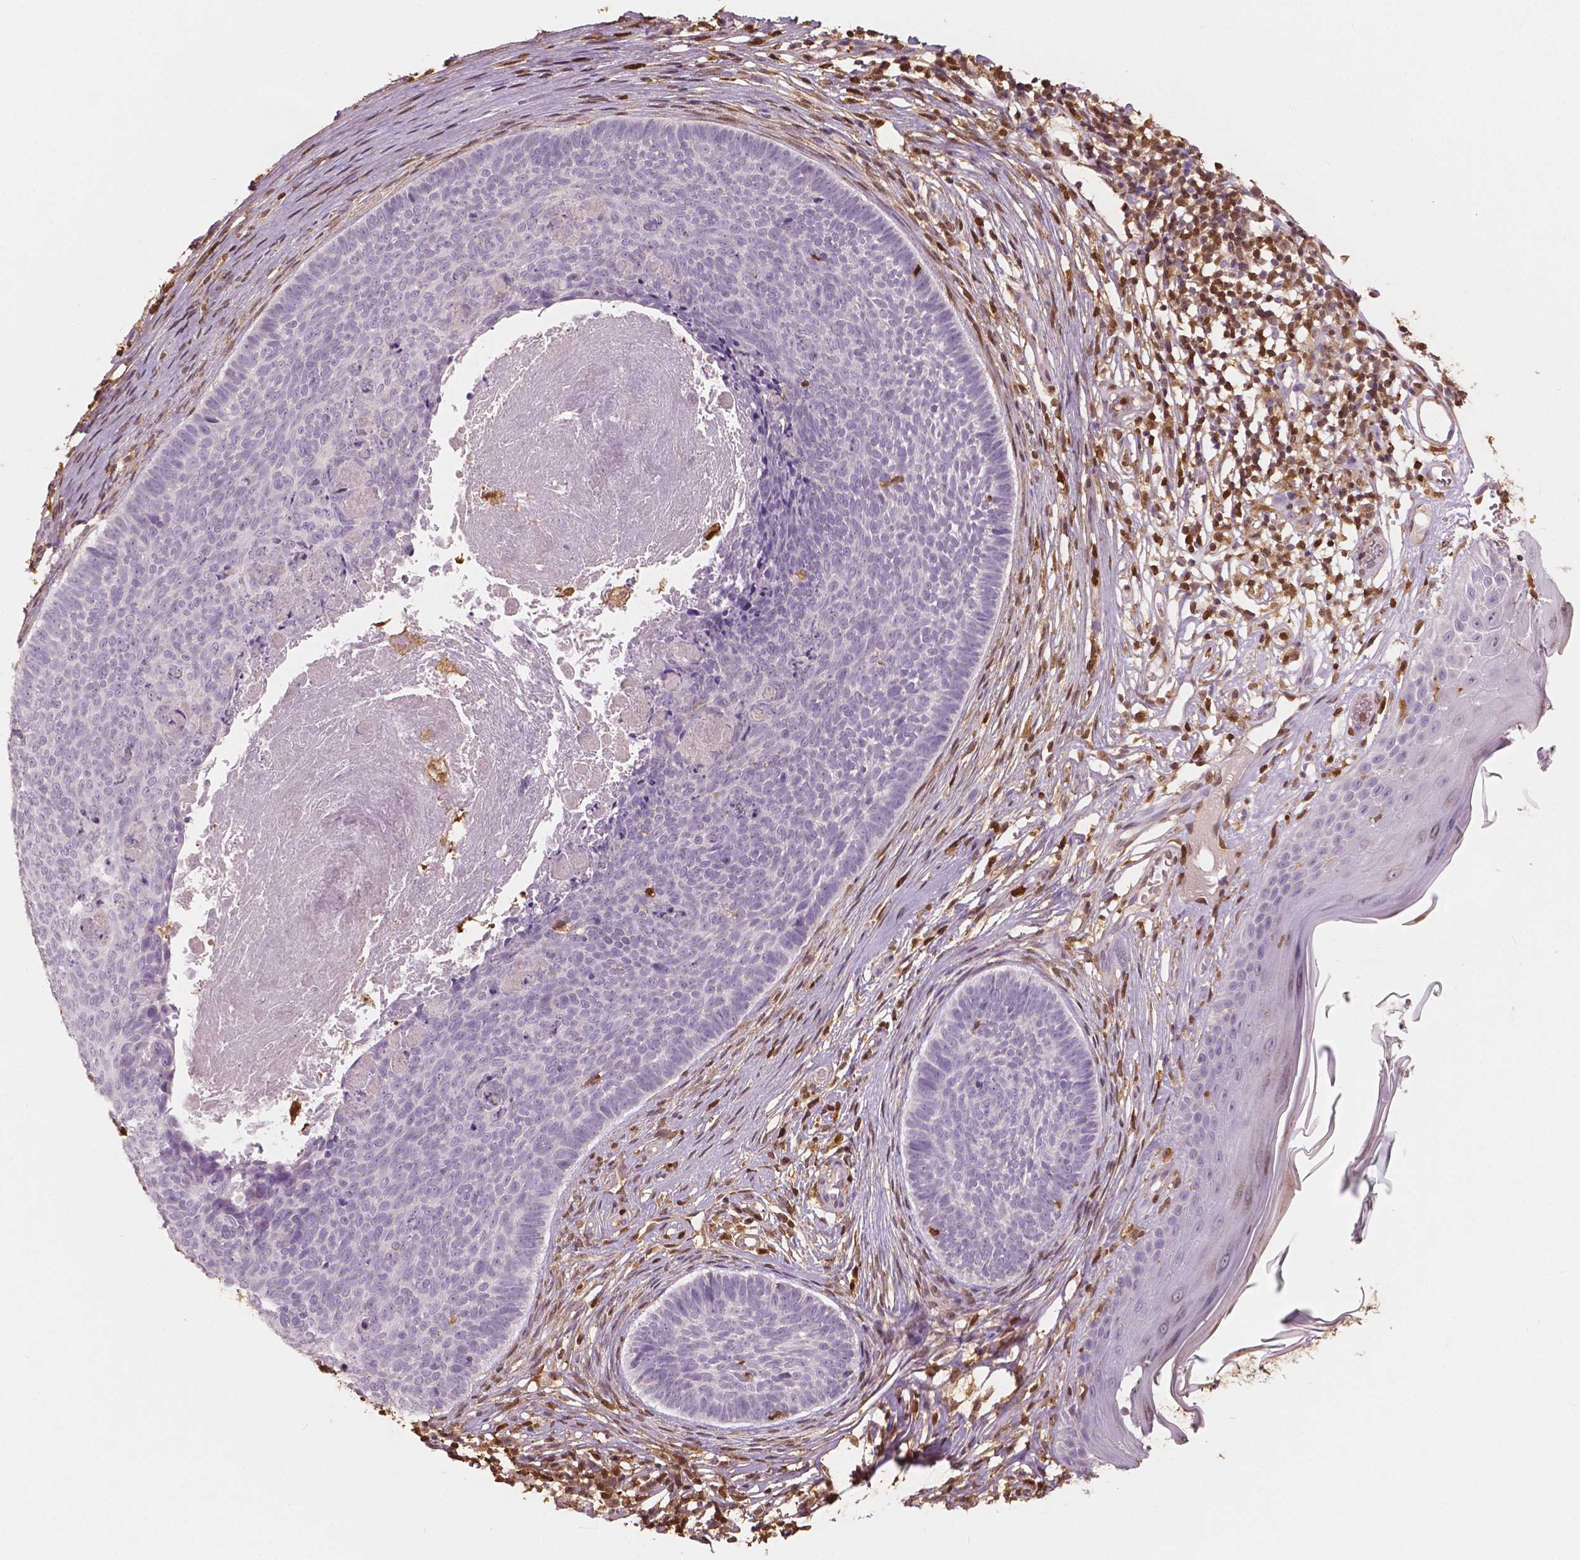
{"staining": {"intensity": "negative", "quantity": "none", "location": "none"}, "tissue": "skin cancer", "cell_type": "Tumor cells", "image_type": "cancer", "snomed": [{"axis": "morphology", "description": "Basal cell carcinoma"}, {"axis": "topography", "description": "Skin"}], "caption": "Skin basal cell carcinoma was stained to show a protein in brown. There is no significant staining in tumor cells.", "gene": "S100A4", "patient": {"sex": "male", "age": 85}}